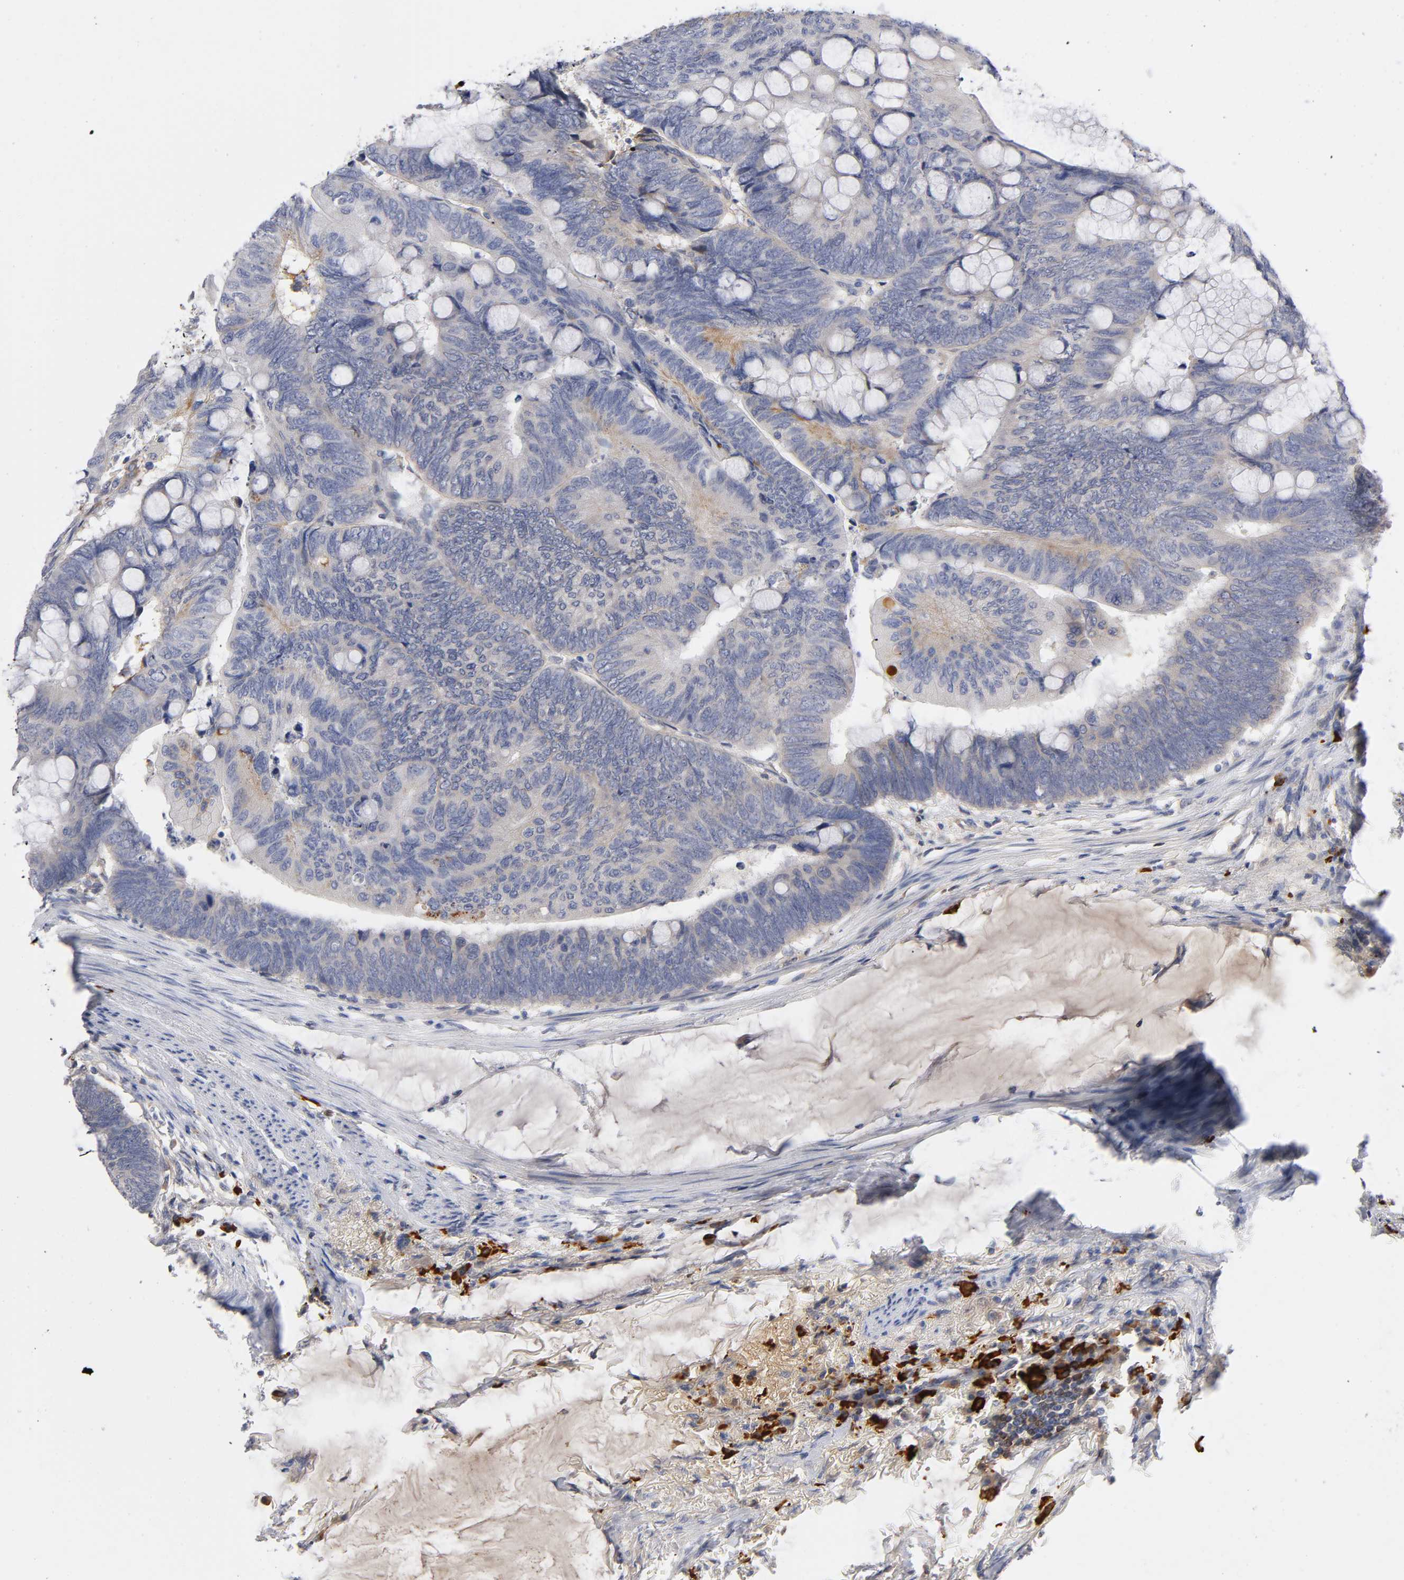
{"staining": {"intensity": "weak", "quantity": ">75%", "location": "cytoplasmic/membranous"}, "tissue": "colorectal cancer", "cell_type": "Tumor cells", "image_type": "cancer", "snomed": [{"axis": "morphology", "description": "Normal tissue, NOS"}, {"axis": "morphology", "description": "Adenocarcinoma, NOS"}, {"axis": "topography", "description": "Rectum"}, {"axis": "topography", "description": "Peripheral nerve tissue"}], "caption": "Immunohistochemistry of human colorectal cancer (adenocarcinoma) displays low levels of weak cytoplasmic/membranous positivity in approximately >75% of tumor cells. The staining was performed using DAB to visualize the protein expression in brown, while the nuclei were stained in blue with hematoxylin (Magnification: 20x).", "gene": "NOVA1", "patient": {"sex": "male", "age": 92}}